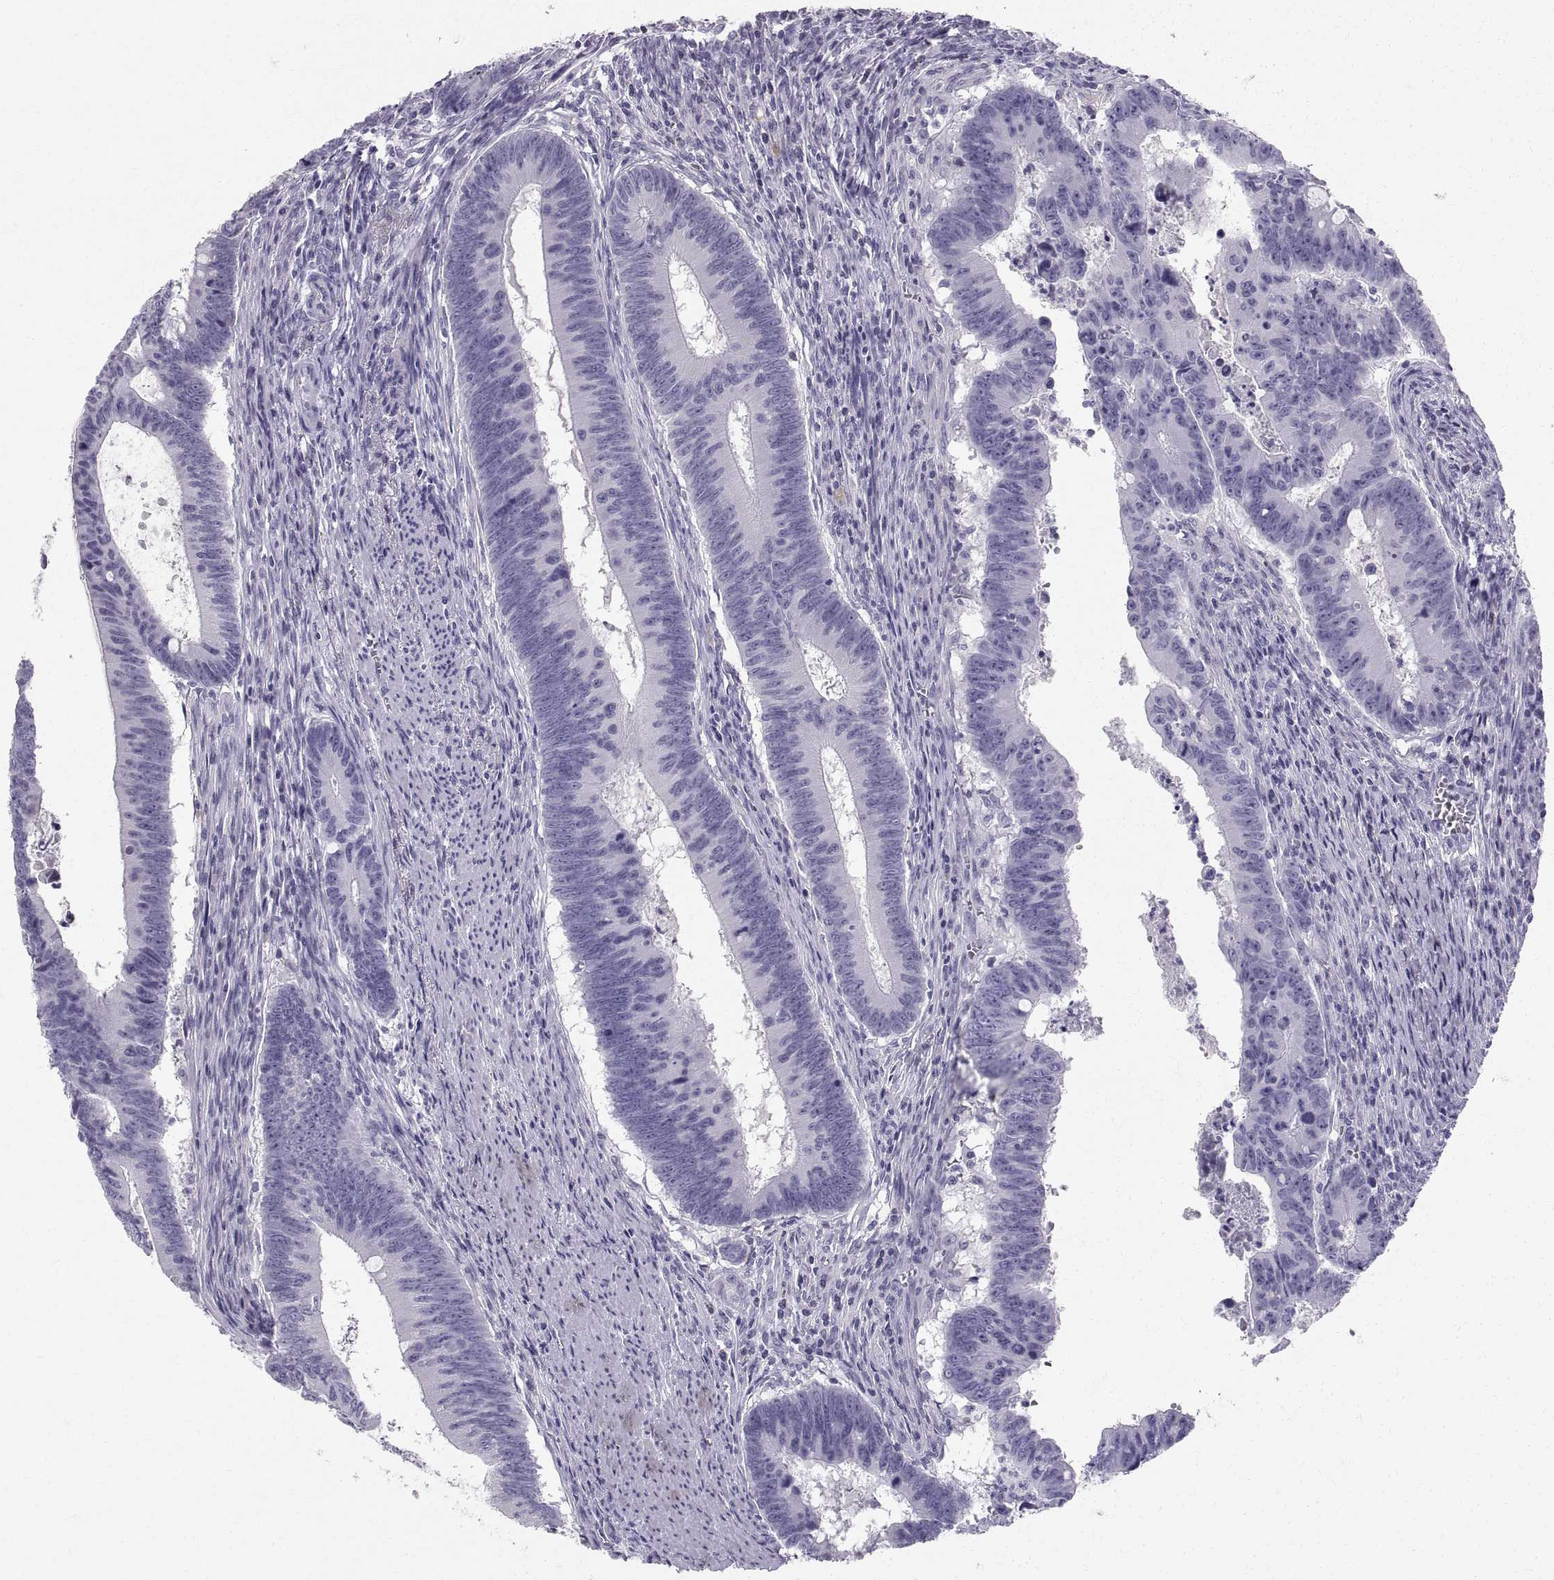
{"staining": {"intensity": "negative", "quantity": "none", "location": "none"}, "tissue": "colorectal cancer", "cell_type": "Tumor cells", "image_type": "cancer", "snomed": [{"axis": "morphology", "description": "Adenocarcinoma, NOS"}, {"axis": "topography", "description": "Colon"}], "caption": "There is no significant expression in tumor cells of adenocarcinoma (colorectal). The staining was performed using DAB (3,3'-diaminobenzidine) to visualize the protein expression in brown, while the nuclei were stained in blue with hematoxylin (Magnification: 20x).", "gene": "SLC22A6", "patient": {"sex": "female", "age": 87}}